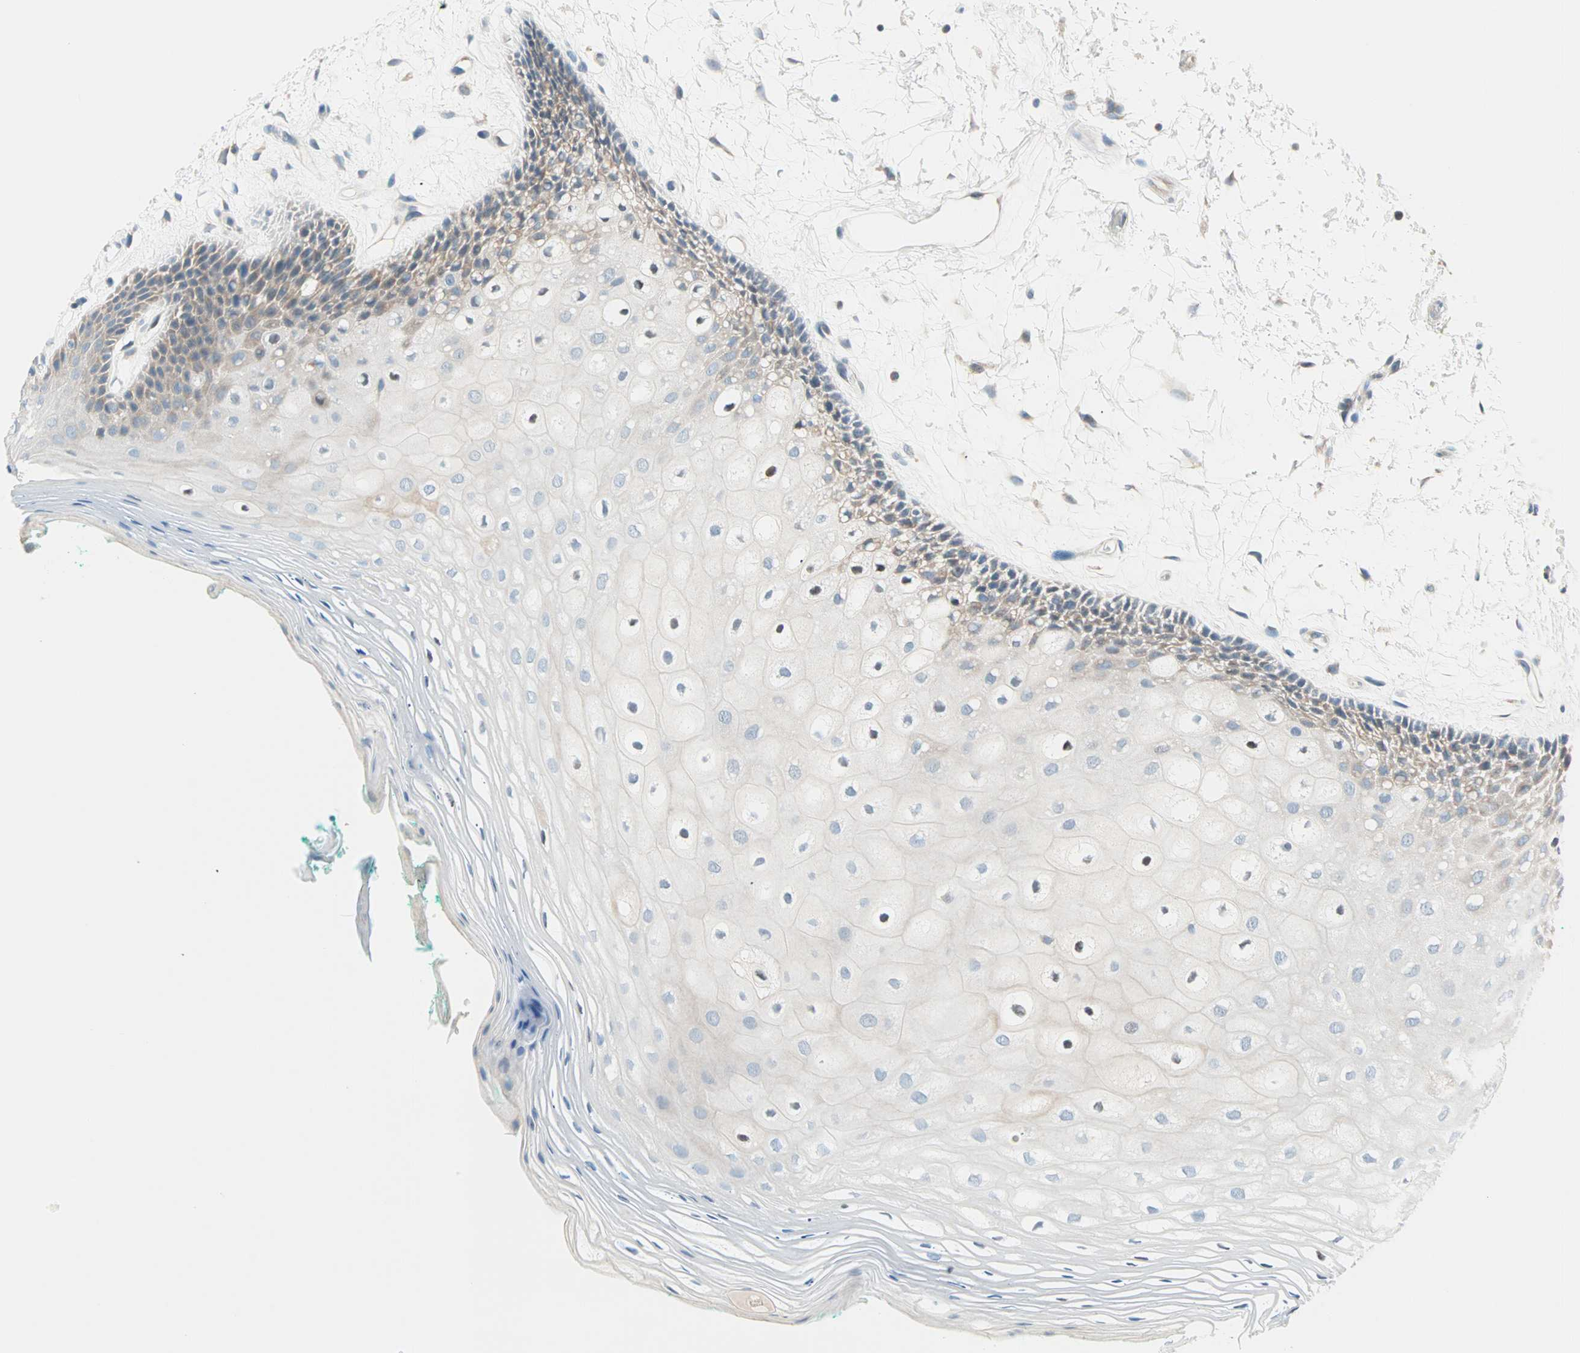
{"staining": {"intensity": "weak", "quantity": "<25%", "location": "cytoplasmic/membranous"}, "tissue": "oral mucosa", "cell_type": "Squamous epithelial cells", "image_type": "normal", "snomed": [{"axis": "morphology", "description": "Normal tissue, NOS"}, {"axis": "topography", "description": "Skeletal muscle"}, {"axis": "topography", "description": "Oral tissue"}, {"axis": "topography", "description": "Peripheral nerve tissue"}], "caption": "This is a photomicrograph of immunohistochemistry staining of benign oral mucosa, which shows no positivity in squamous epithelial cells. Nuclei are stained in blue.", "gene": "TMEM163", "patient": {"sex": "female", "age": 84}}